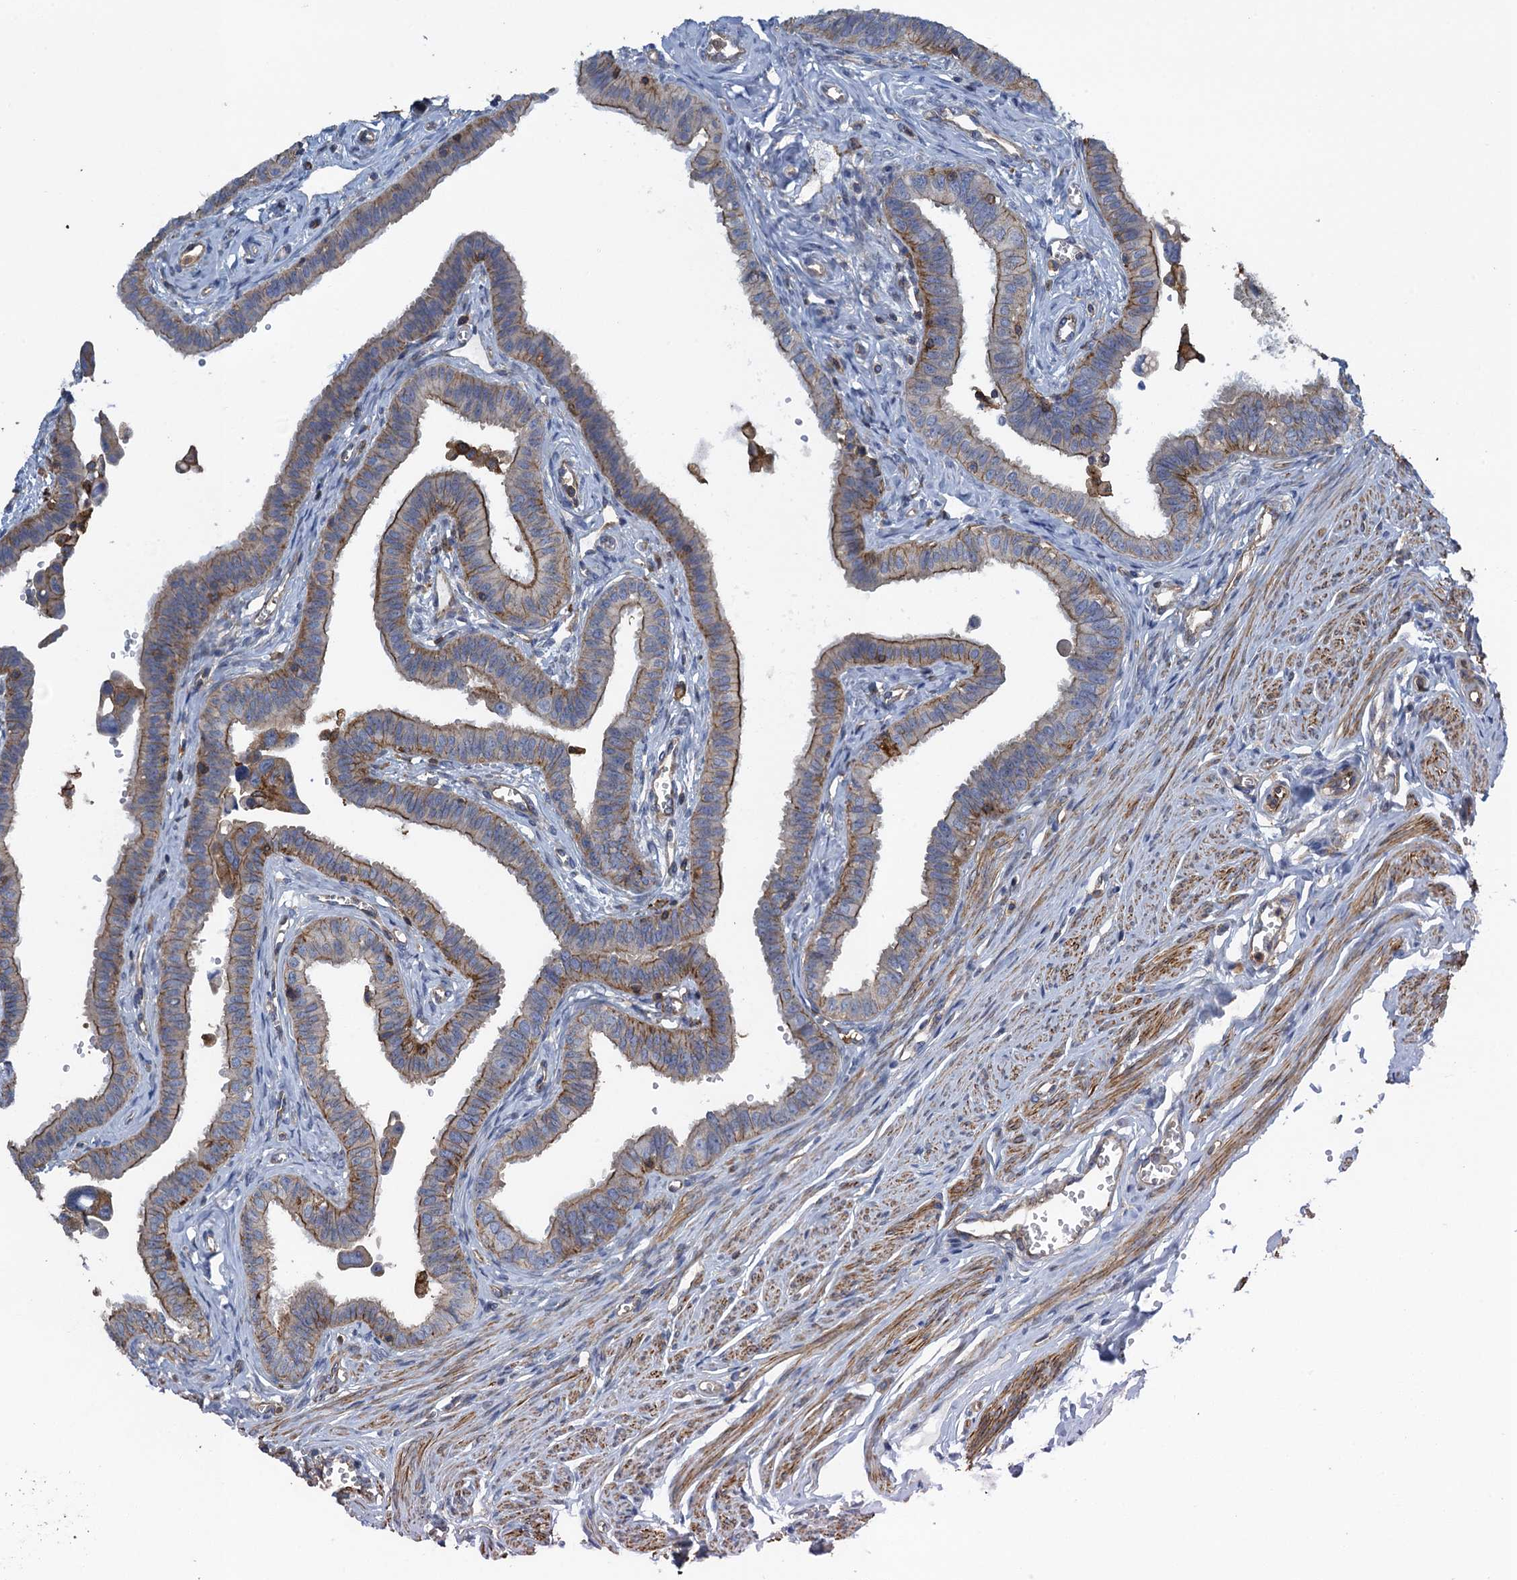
{"staining": {"intensity": "strong", "quantity": "25%-75%", "location": "cytoplasmic/membranous"}, "tissue": "fallopian tube", "cell_type": "Glandular cells", "image_type": "normal", "snomed": [{"axis": "morphology", "description": "Normal tissue, NOS"}, {"axis": "morphology", "description": "Carcinoma, NOS"}, {"axis": "topography", "description": "Fallopian tube"}, {"axis": "topography", "description": "Ovary"}], "caption": "Immunohistochemical staining of unremarkable human fallopian tube reveals high levels of strong cytoplasmic/membranous staining in about 25%-75% of glandular cells.", "gene": "PROSER2", "patient": {"sex": "female", "age": 59}}